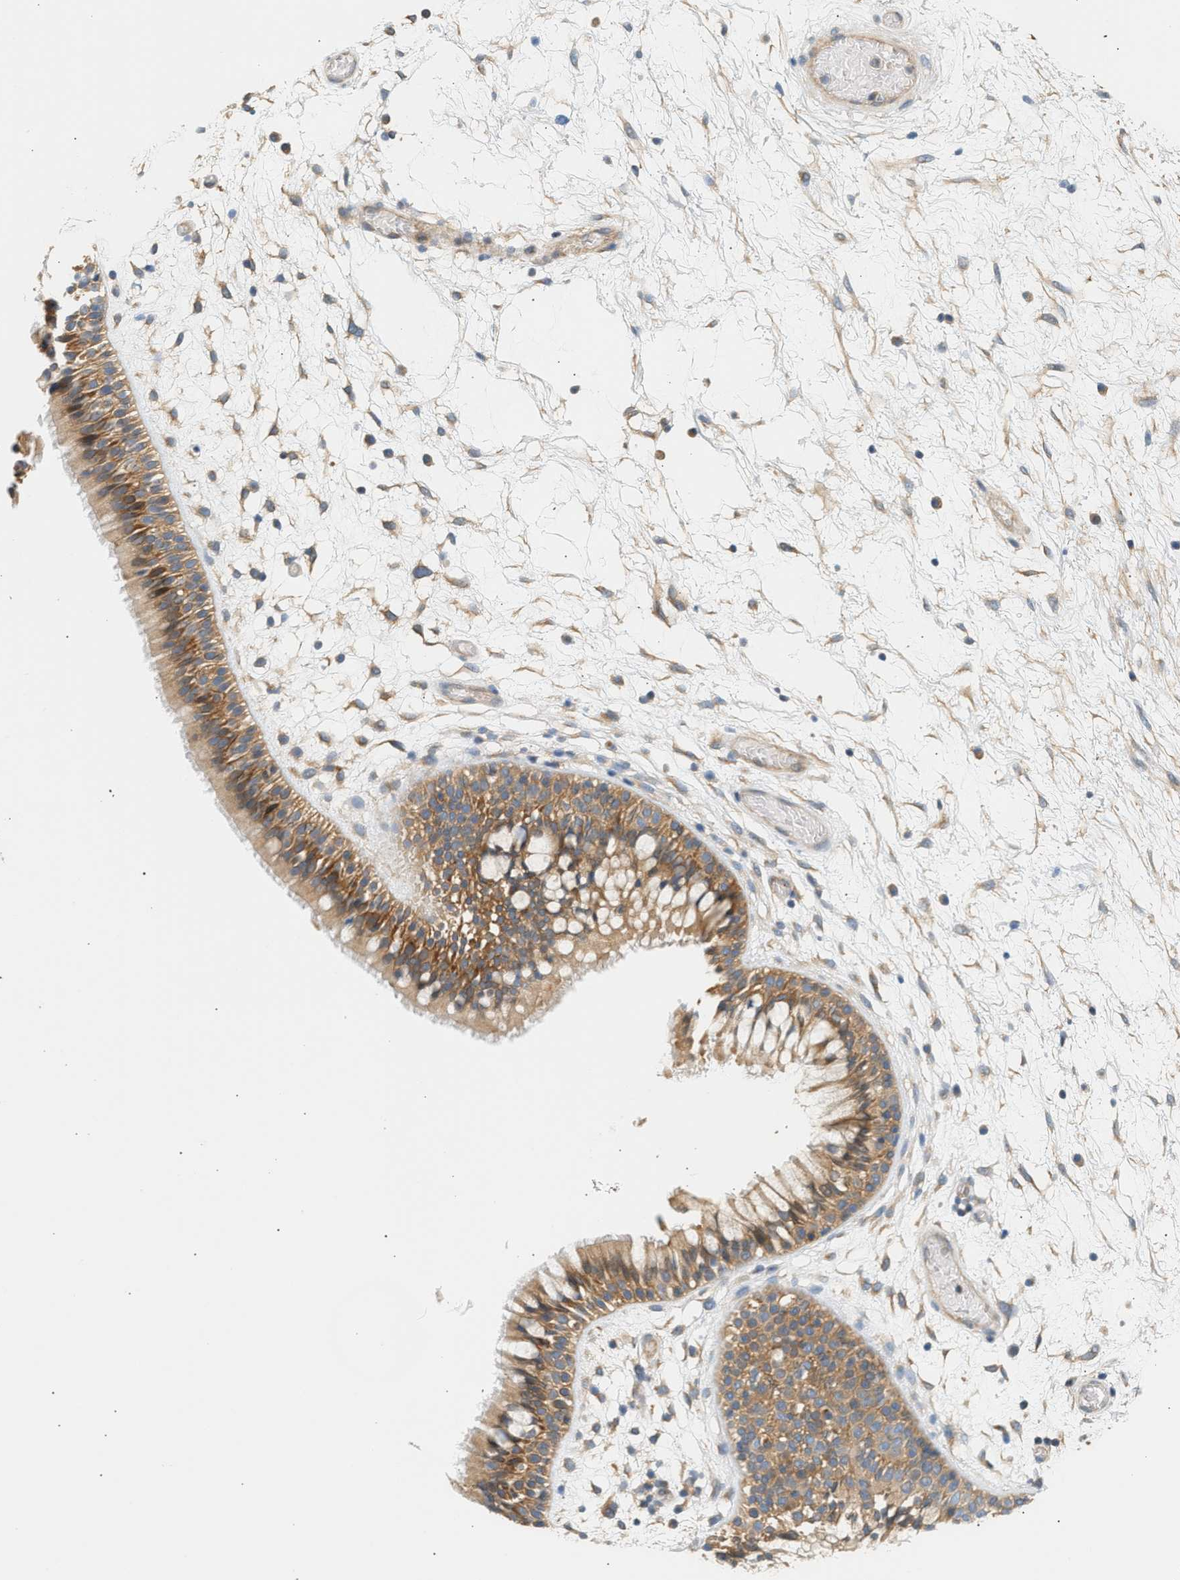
{"staining": {"intensity": "moderate", "quantity": ">75%", "location": "cytoplasmic/membranous"}, "tissue": "nasopharynx", "cell_type": "Respiratory epithelial cells", "image_type": "normal", "snomed": [{"axis": "morphology", "description": "Normal tissue, NOS"}, {"axis": "morphology", "description": "Inflammation, NOS"}, {"axis": "topography", "description": "Nasopharynx"}], "caption": "A high-resolution photomicrograph shows IHC staining of normal nasopharynx, which reveals moderate cytoplasmic/membranous positivity in approximately >75% of respiratory epithelial cells. The staining is performed using DAB brown chromogen to label protein expression. The nuclei are counter-stained blue using hematoxylin.", "gene": "PAFAH1B1", "patient": {"sex": "male", "age": 48}}